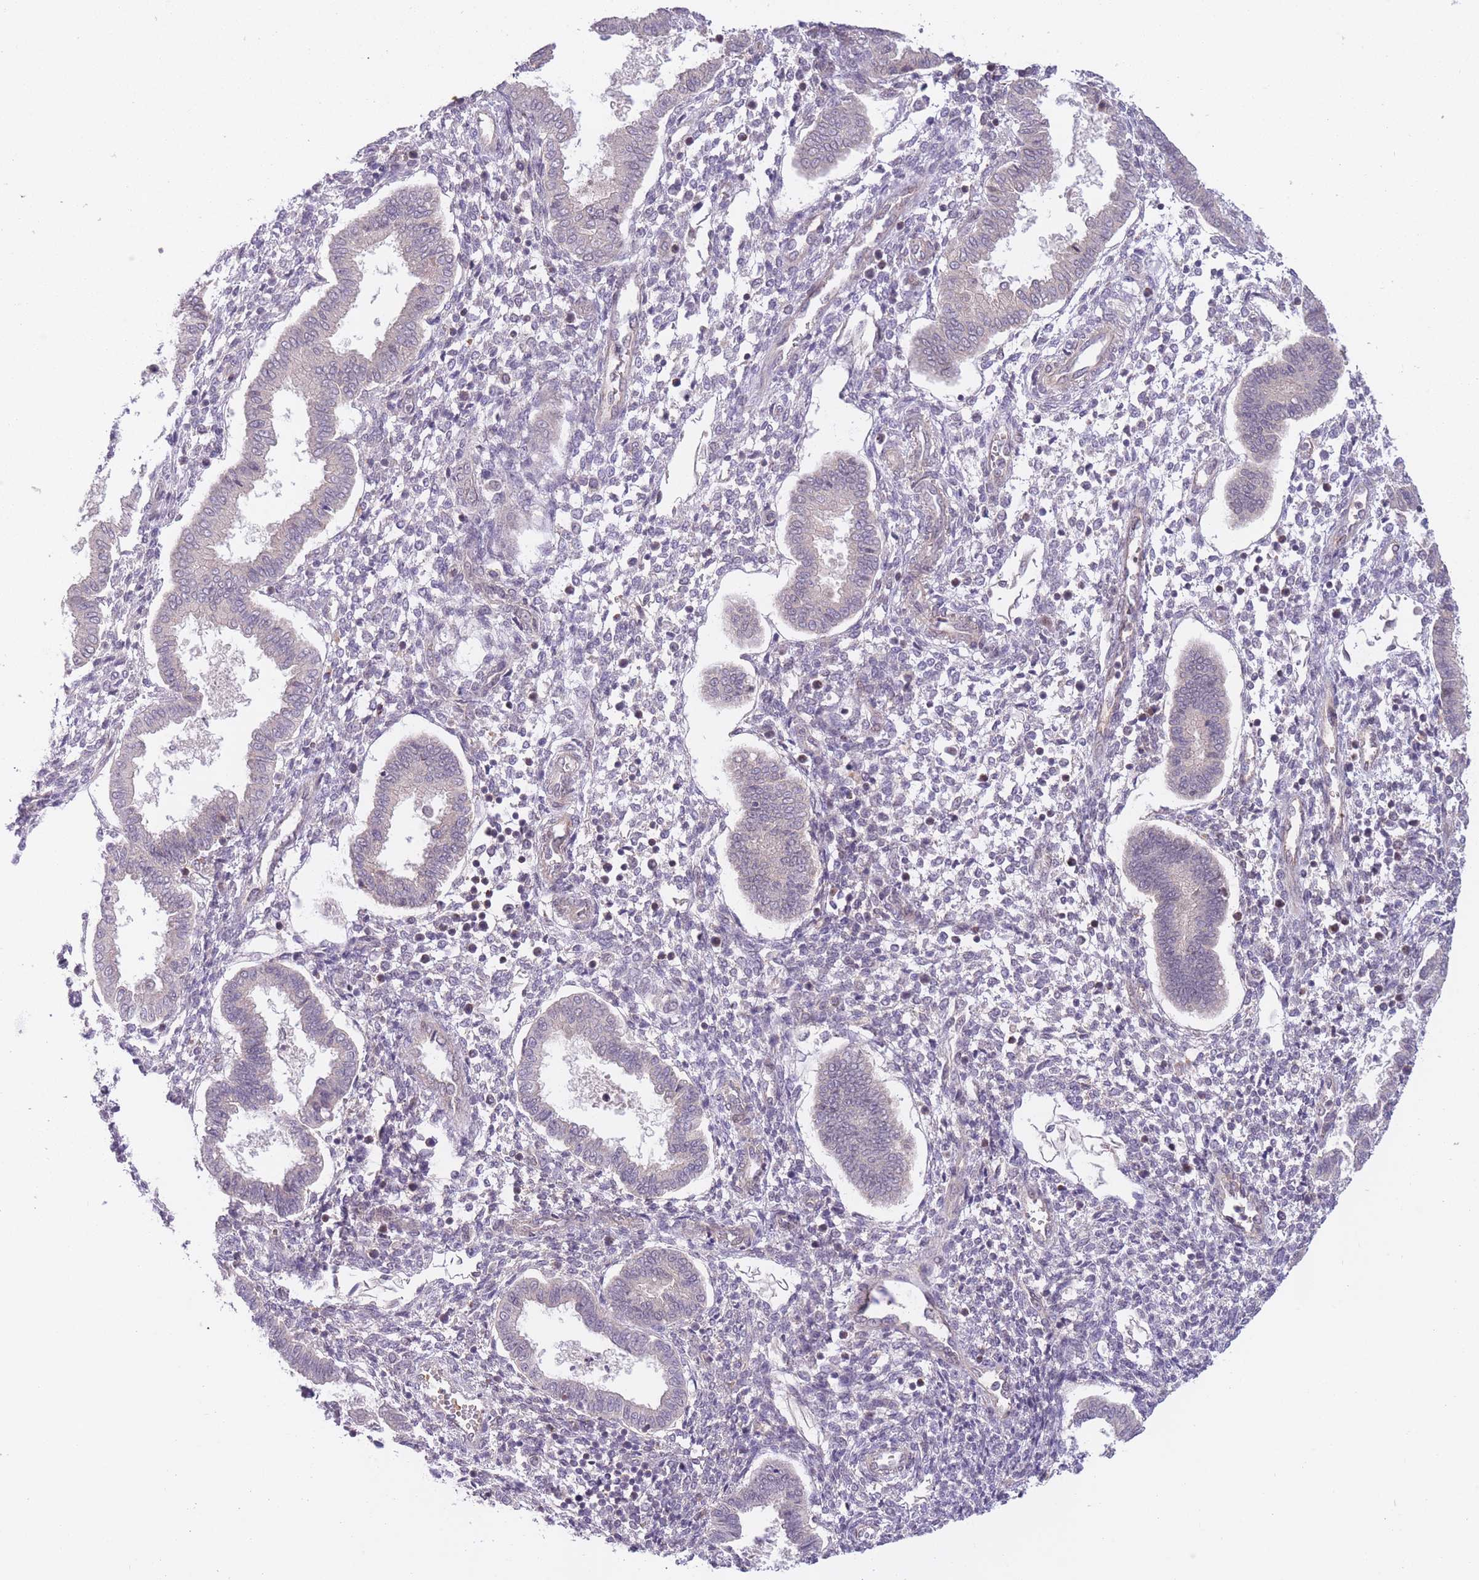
{"staining": {"intensity": "weak", "quantity": "<25%", "location": "cytoplasmic/membranous"}, "tissue": "endometrium", "cell_type": "Cells in endometrial stroma", "image_type": "normal", "snomed": [{"axis": "morphology", "description": "Normal tissue, NOS"}, {"axis": "topography", "description": "Endometrium"}], "caption": "An image of endometrium stained for a protein exhibits no brown staining in cells in endometrial stroma. (DAB IHC visualized using brightfield microscopy, high magnification).", "gene": "FUT3", "patient": {"sex": "female", "age": 24}}